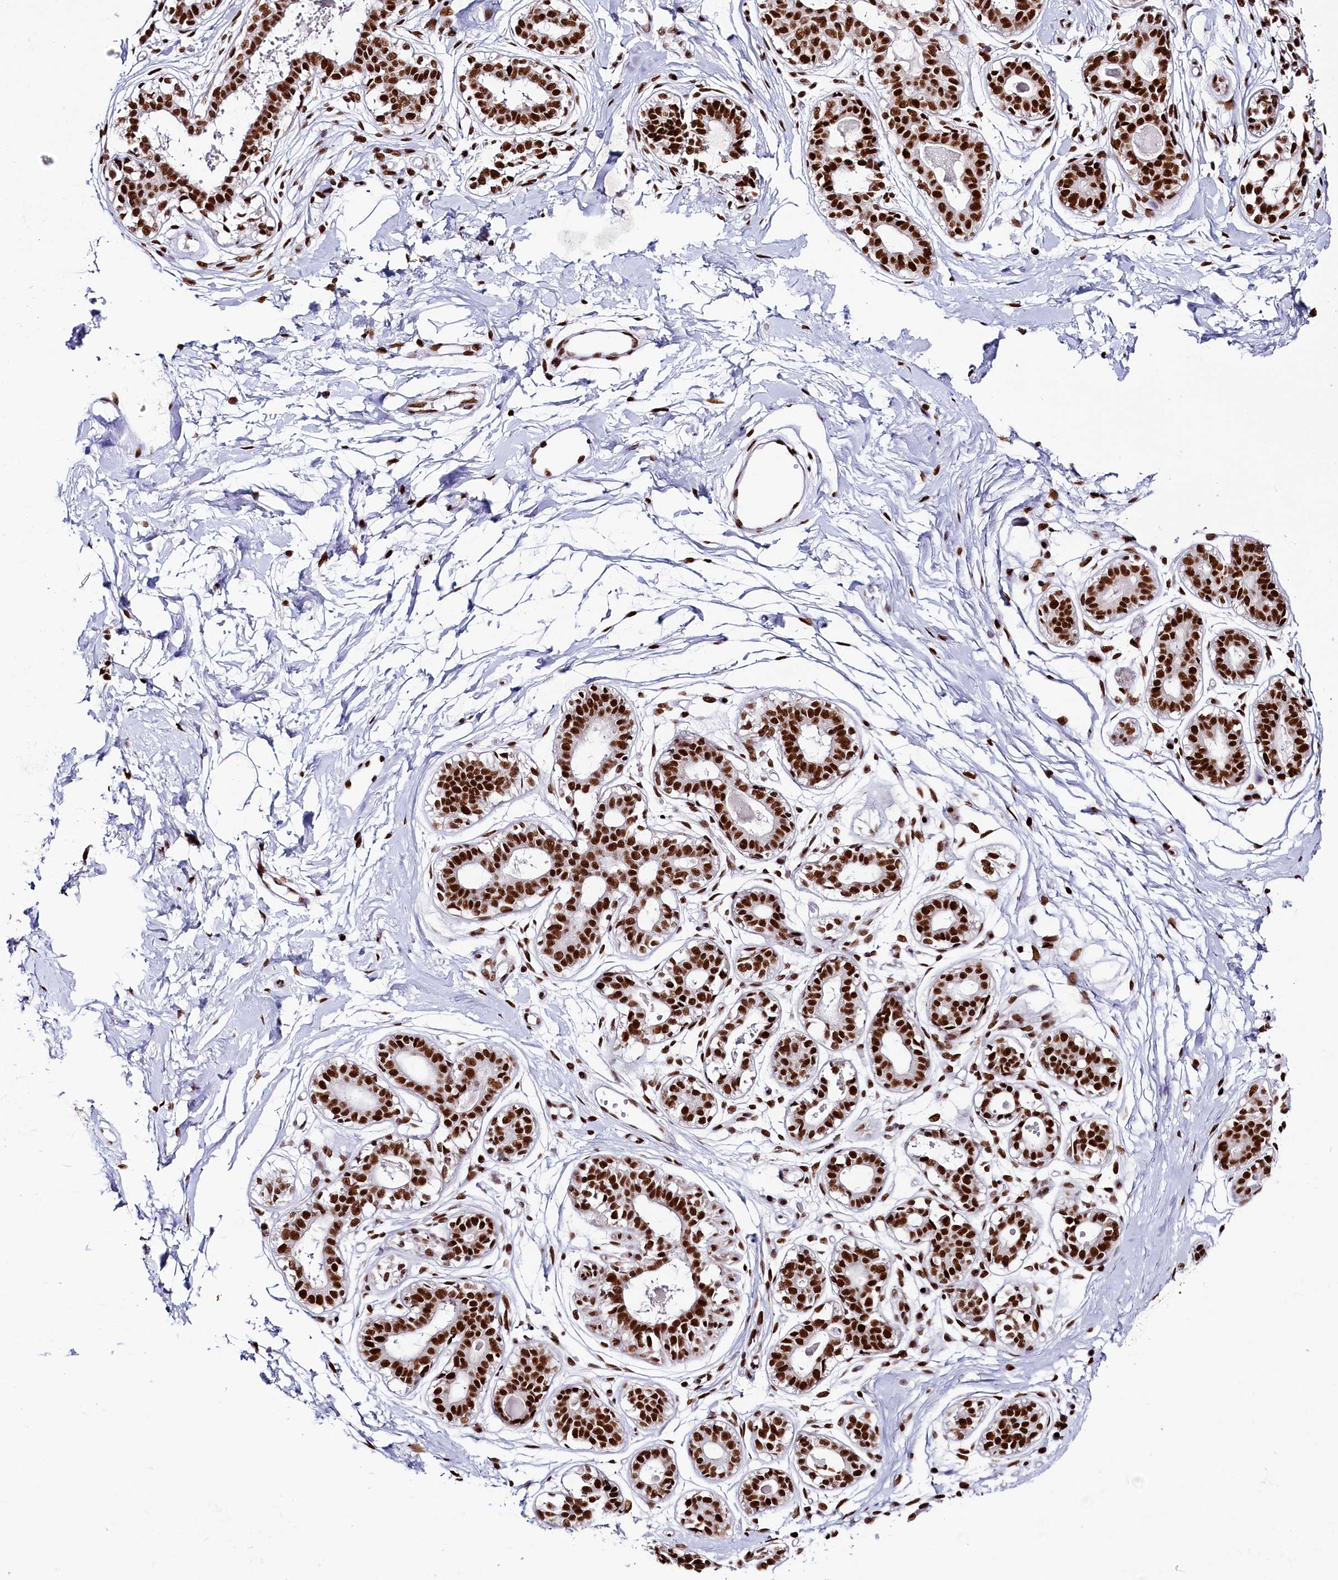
{"staining": {"intensity": "strong", "quantity": ">75%", "location": "nuclear"}, "tissue": "breast", "cell_type": "Adipocytes", "image_type": "normal", "snomed": [{"axis": "morphology", "description": "Normal tissue, NOS"}, {"axis": "topography", "description": "Breast"}], "caption": "Immunohistochemistry micrograph of unremarkable breast: human breast stained using immunohistochemistry (IHC) exhibits high levels of strong protein expression localized specifically in the nuclear of adipocytes, appearing as a nuclear brown color.", "gene": "SNRNP70", "patient": {"sex": "female", "age": 45}}